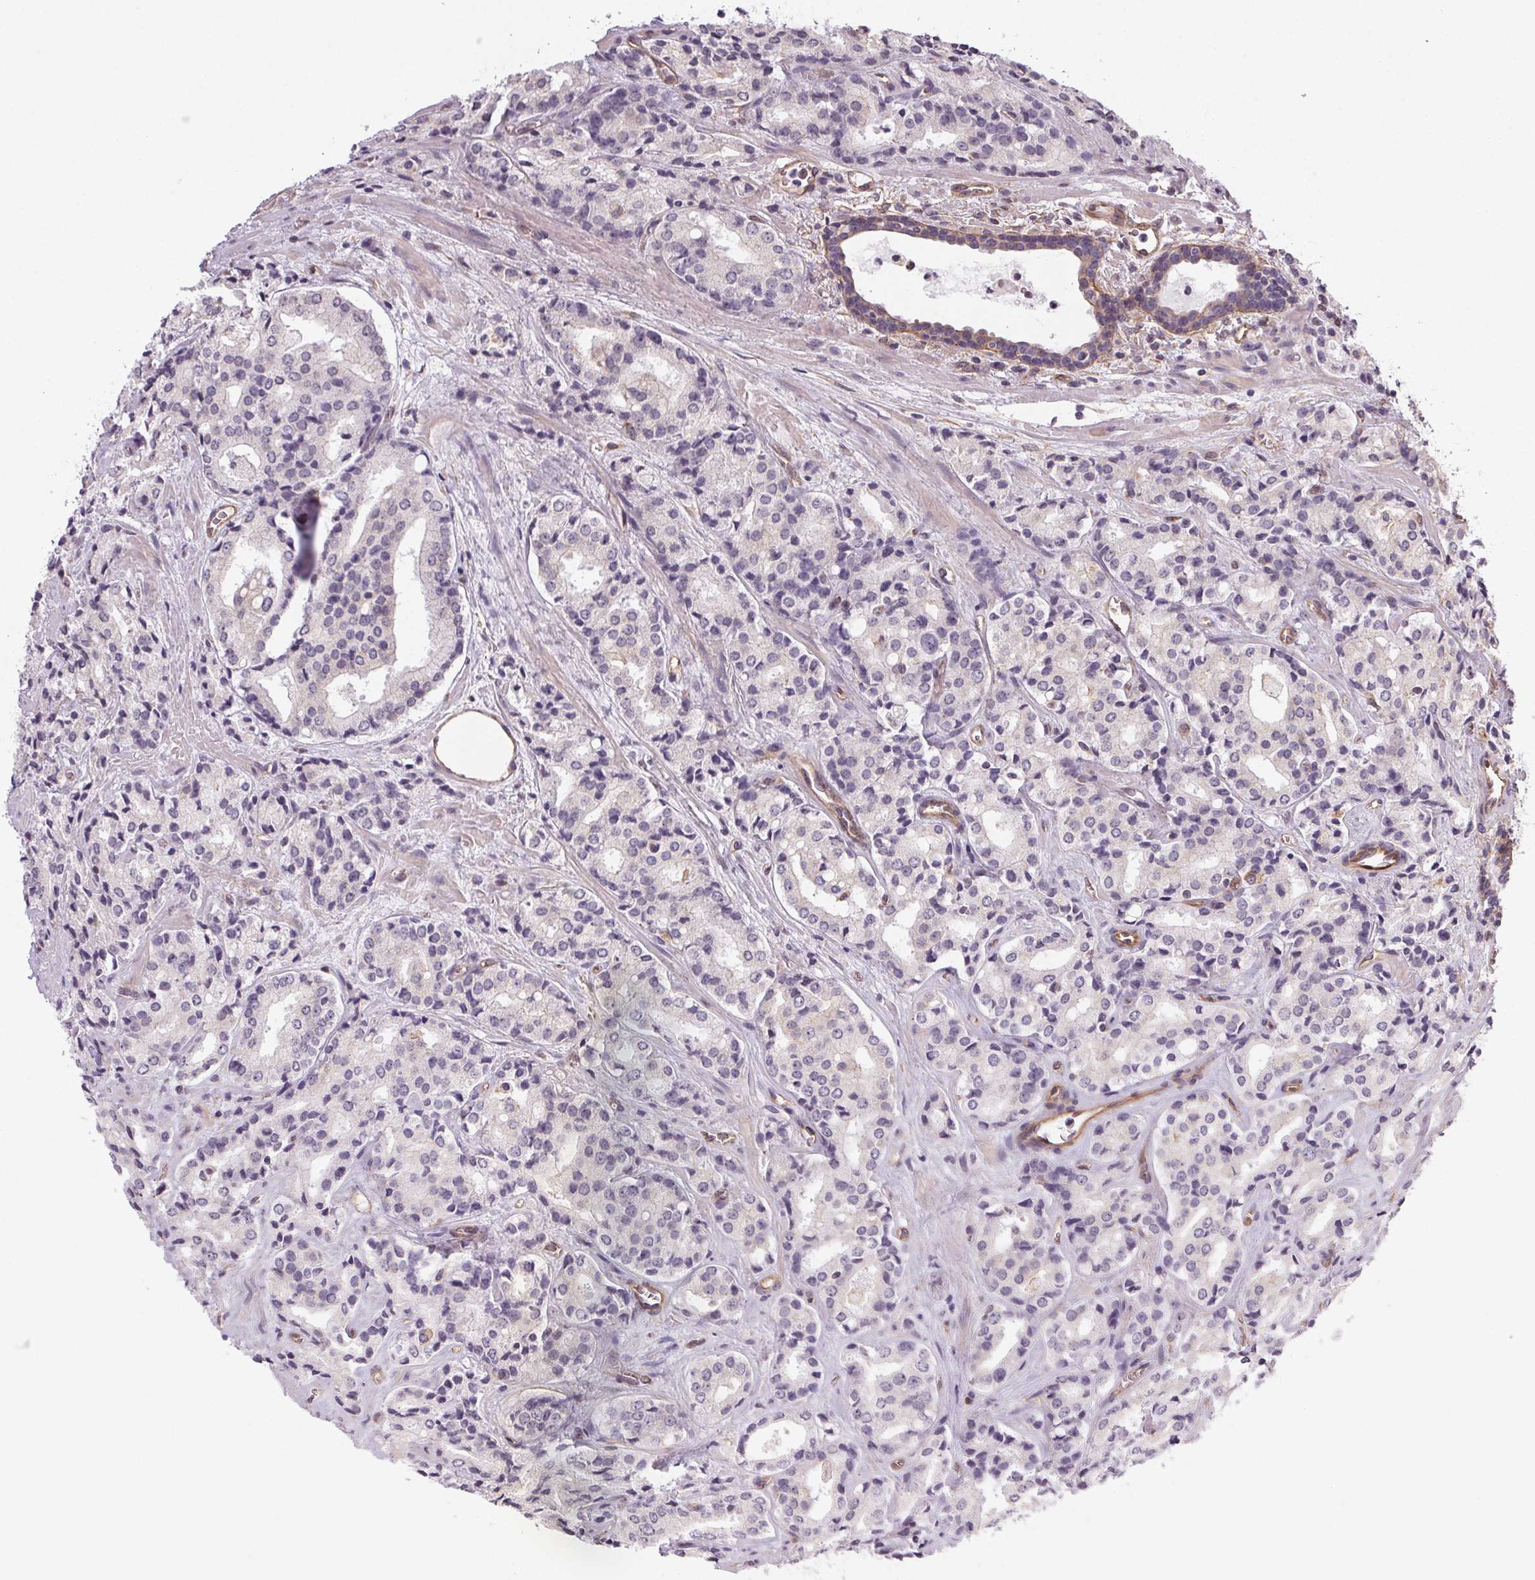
{"staining": {"intensity": "negative", "quantity": "none", "location": "none"}, "tissue": "prostate cancer", "cell_type": "Tumor cells", "image_type": "cancer", "snomed": [{"axis": "morphology", "description": "Adenocarcinoma, Low grade"}, {"axis": "topography", "description": "Prostate"}], "caption": "Tumor cells show no significant protein staining in prostate cancer (low-grade adenocarcinoma).", "gene": "PLA2G4F", "patient": {"sex": "male", "age": 56}}